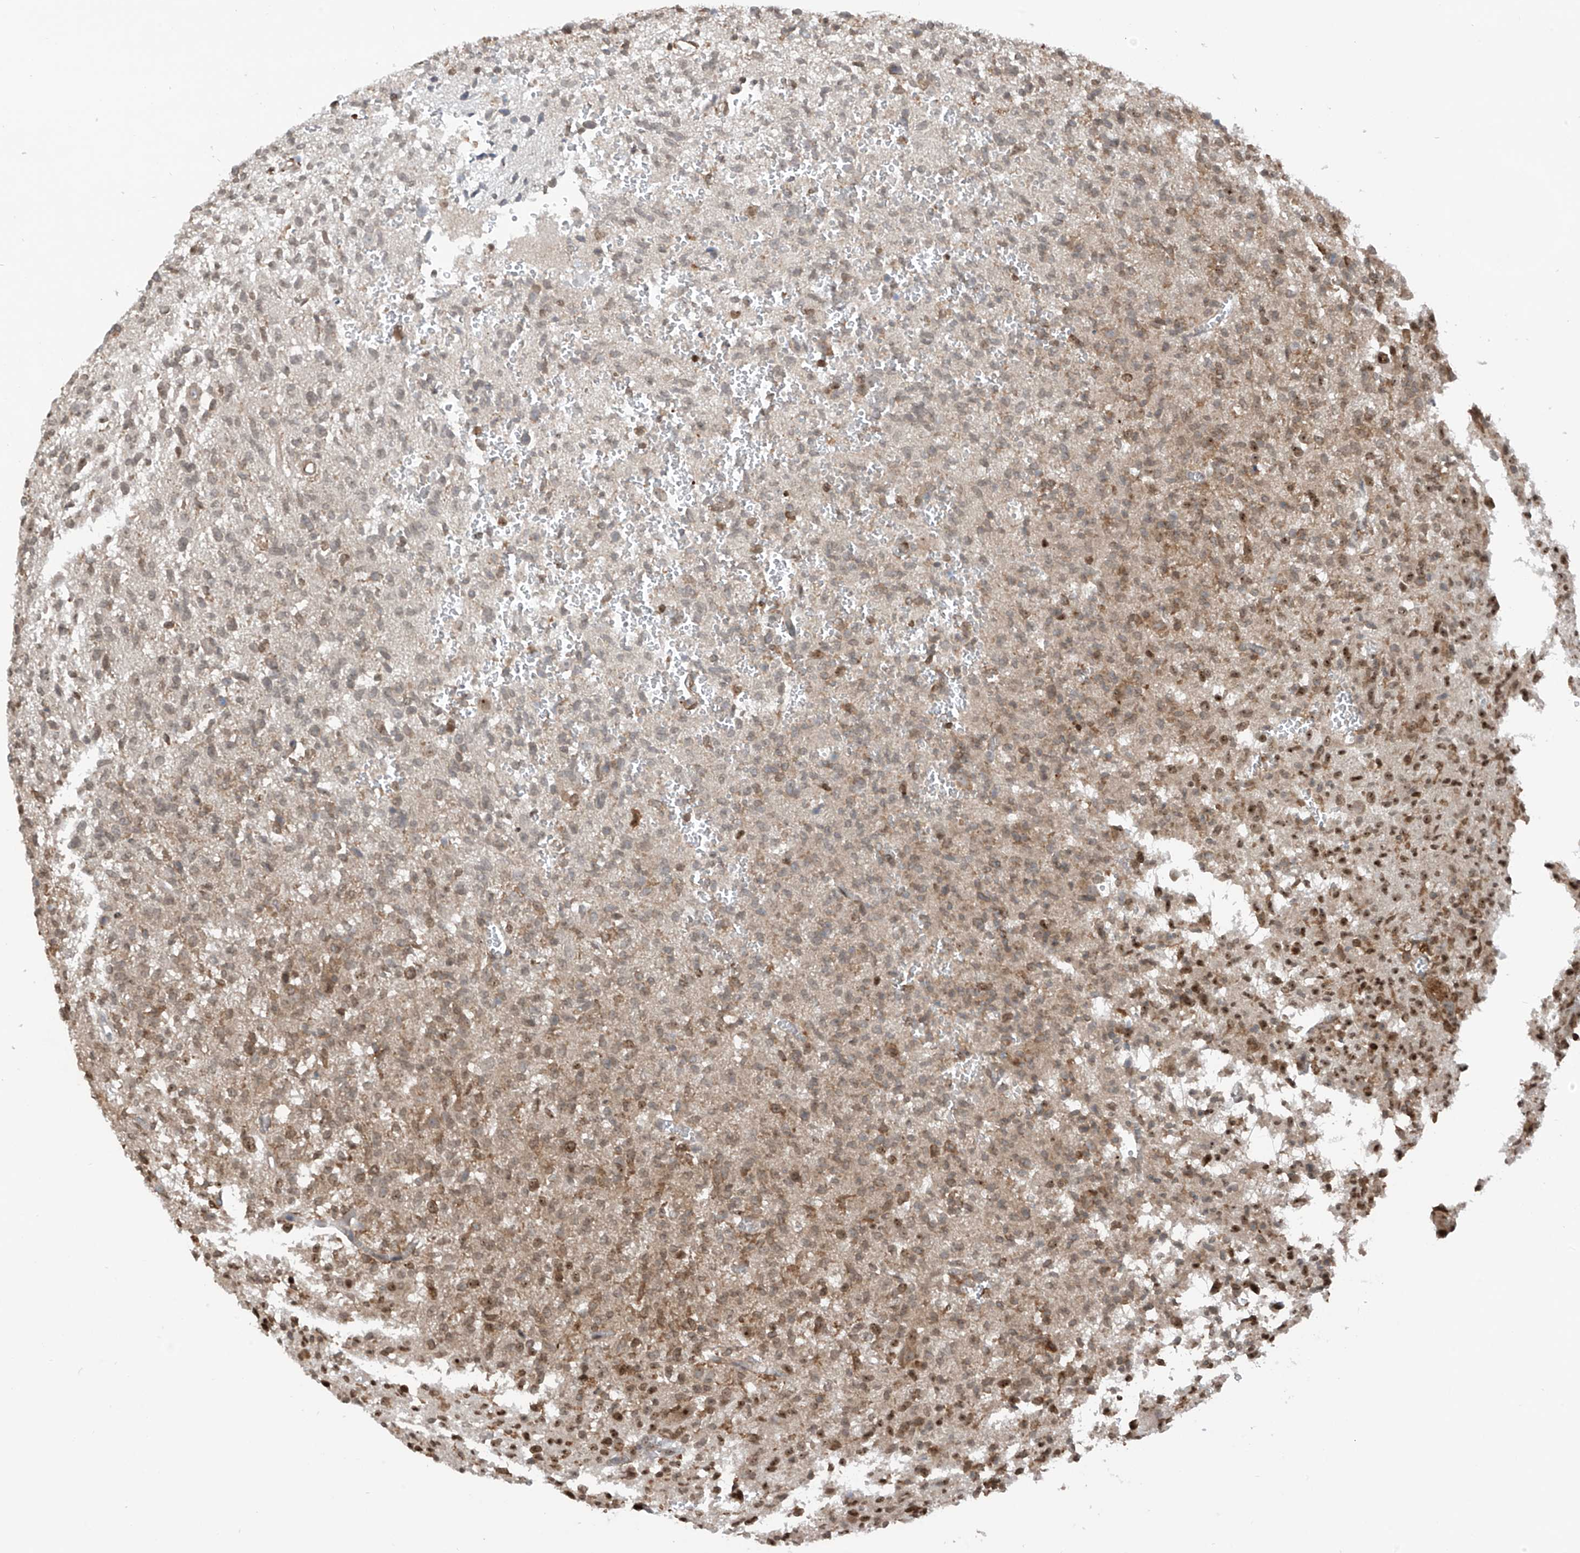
{"staining": {"intensity": "moderate", "quantity": ">75%", "location": "nuclear"}, "tissue": "glioma", "cell_type": "Tumor cells", "image_type": "cancer", "snomed": [{"axis": "morphology", "description": "Glioma, malignant, High grade"}, {"axis": "topography", "description": "Brain"}], "caption": "The immunohistochemical stain shows moderate nuclear positivity in tumor cells of high-grade glioma (malignant) tissue.", "gene": "REPIN1", "patient": {"sex": "female", "age": 57}}